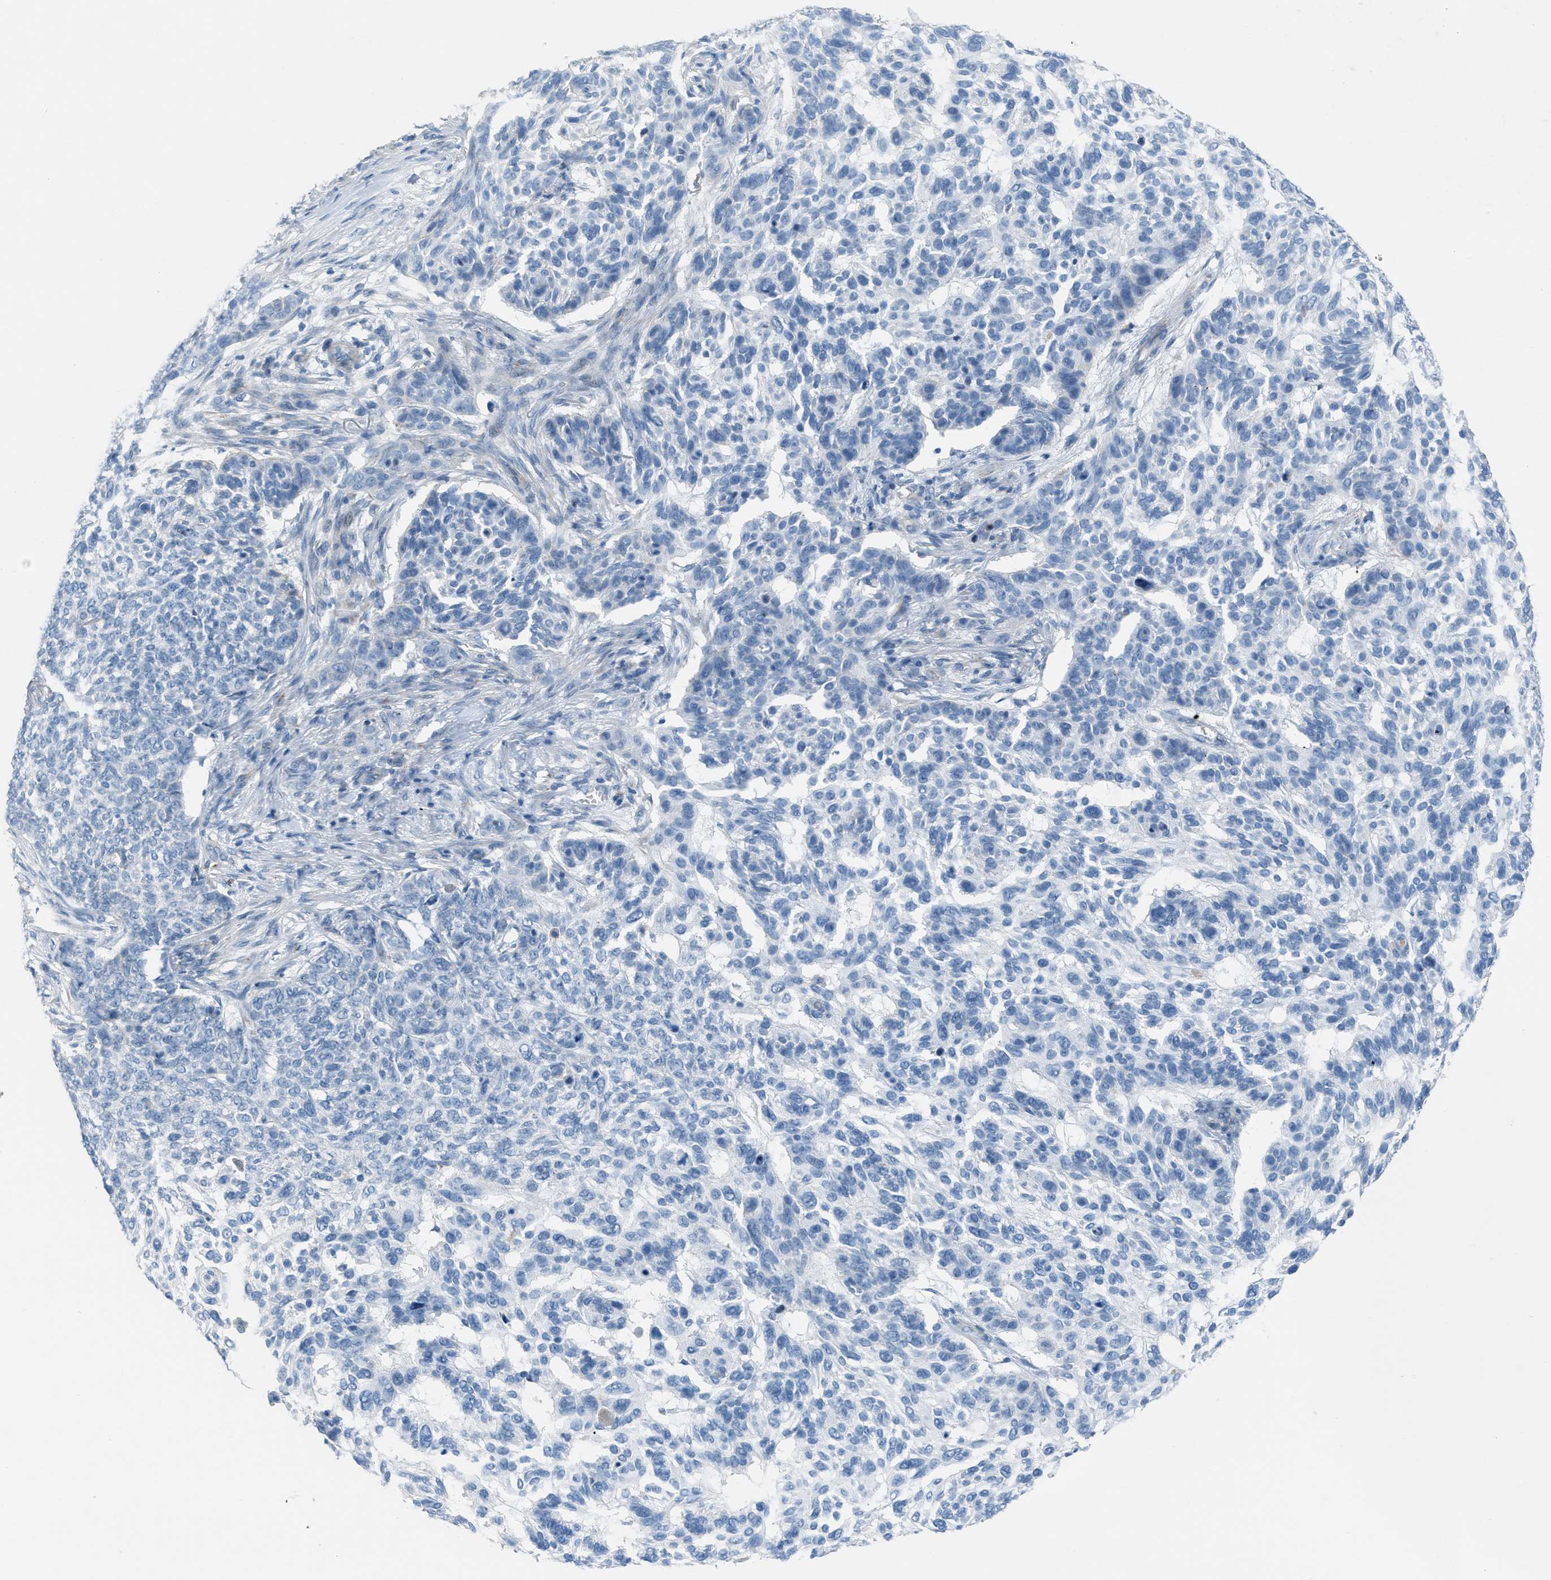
{"staining": {"intensity": "negative", "quantity": "none", "location": "none"}, "tissue": "skin cancer", "cell_type": "Tumor cells", "image_type": "cancer", "snomed": [{"axis": "morphology", "description": "Basal cell carcinoma"}, {"axis": "topography", "description": "Skin"}], "caption": "IHC of basal cell carcinoma (skin) exhibits no expression in tumor cells.", "gene": "CRB3", "patient": {"sex": "male", "age": 85}}